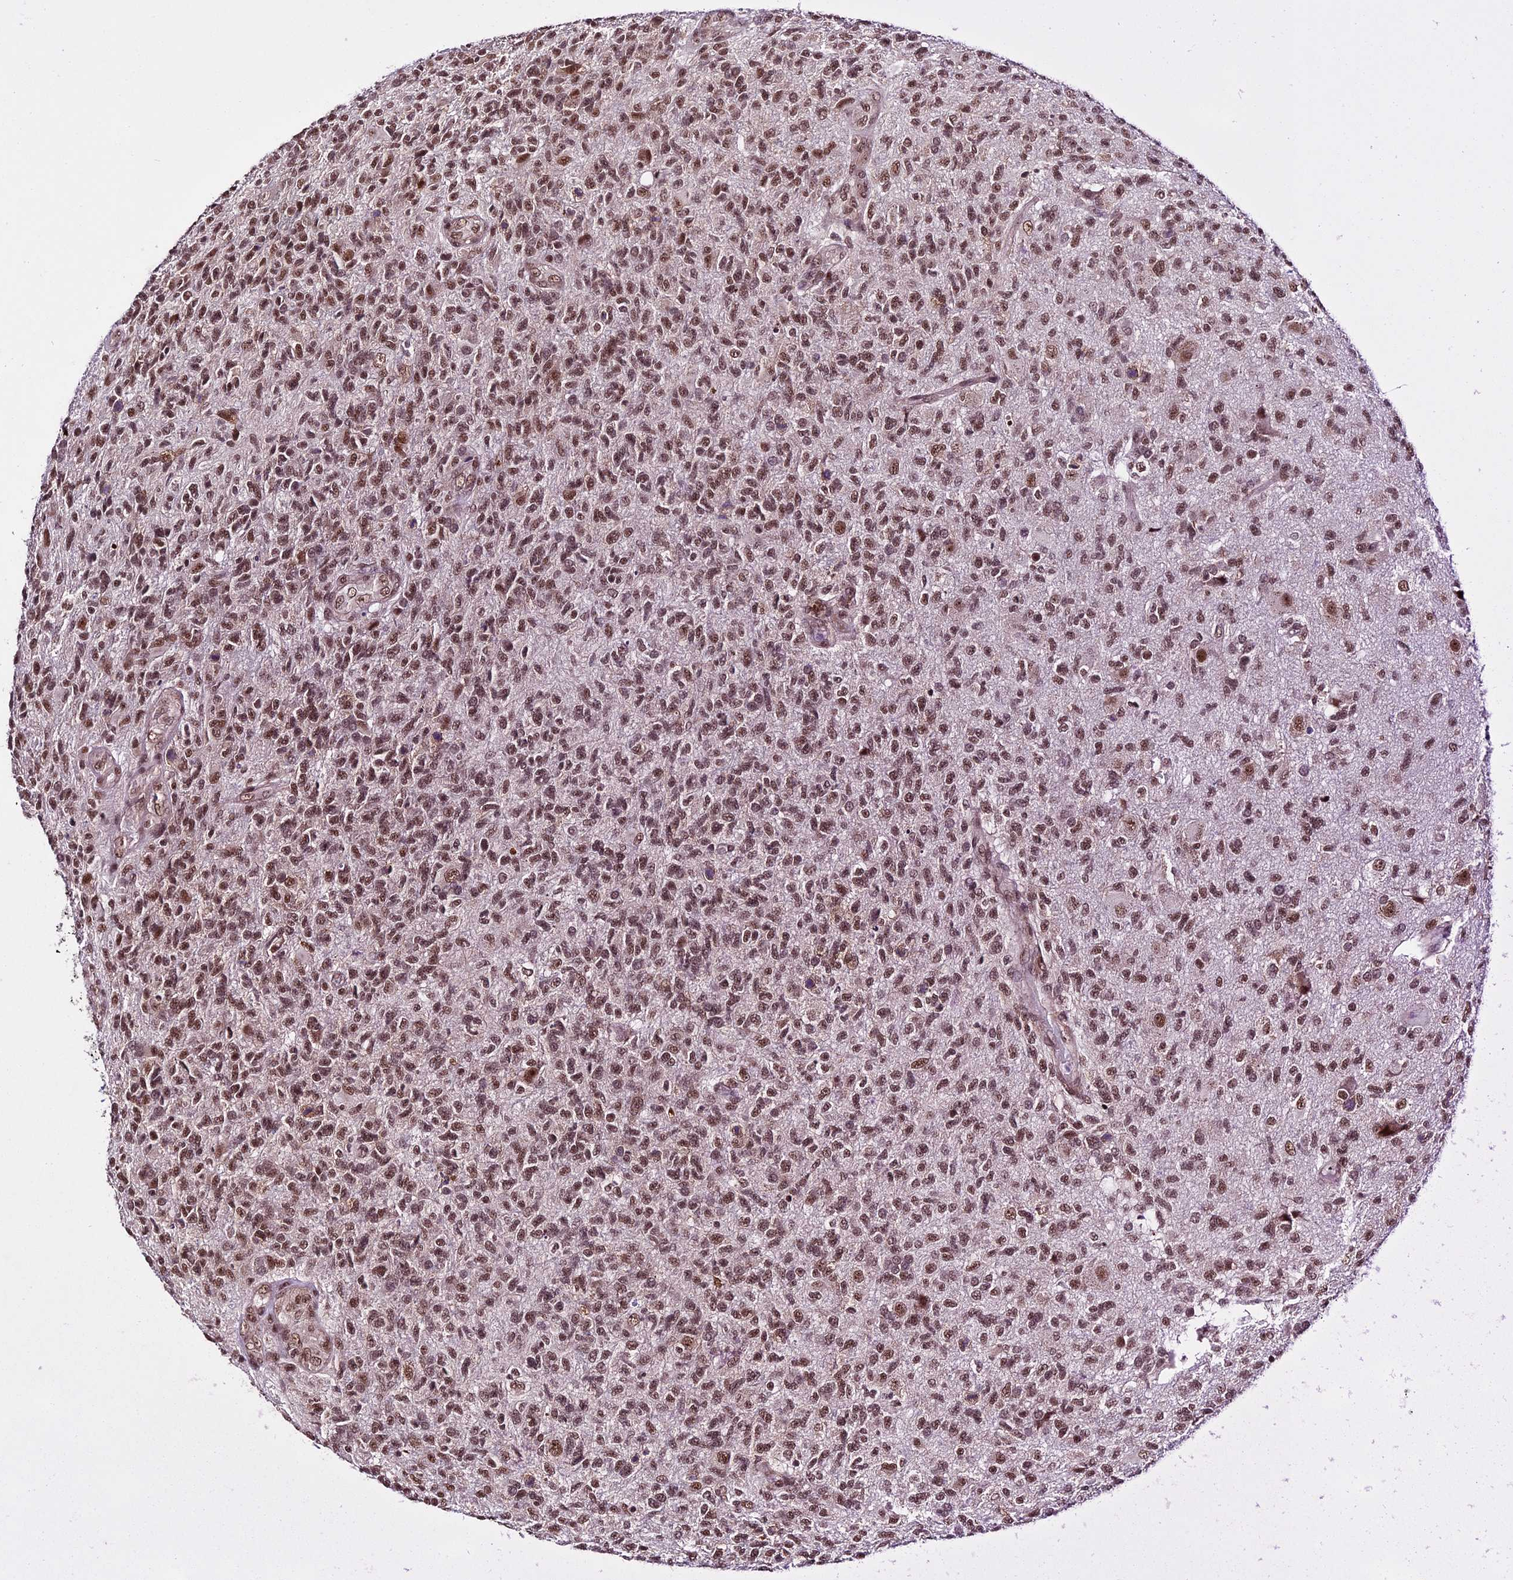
{"staining": {"intensity": "moderate", "quantity": ">75%", "location": "nuclear"}, "tissue": "glioma", "cell_type": "Tumor cells", "image_type": "cancer", "snomed": [{"axis": "morphology", "description": "Glioma, malignant, High grade"}, {"axis": "topography", "description": "Brain"}], "caption": "Malignant glioma (high-grade) stained for a protein (brown) demonstrates moderate nuclear positive staining in approximately >75% of tumor cells.", "gene": "RBM42", "patient": {"sex": "male", "age": 56}}